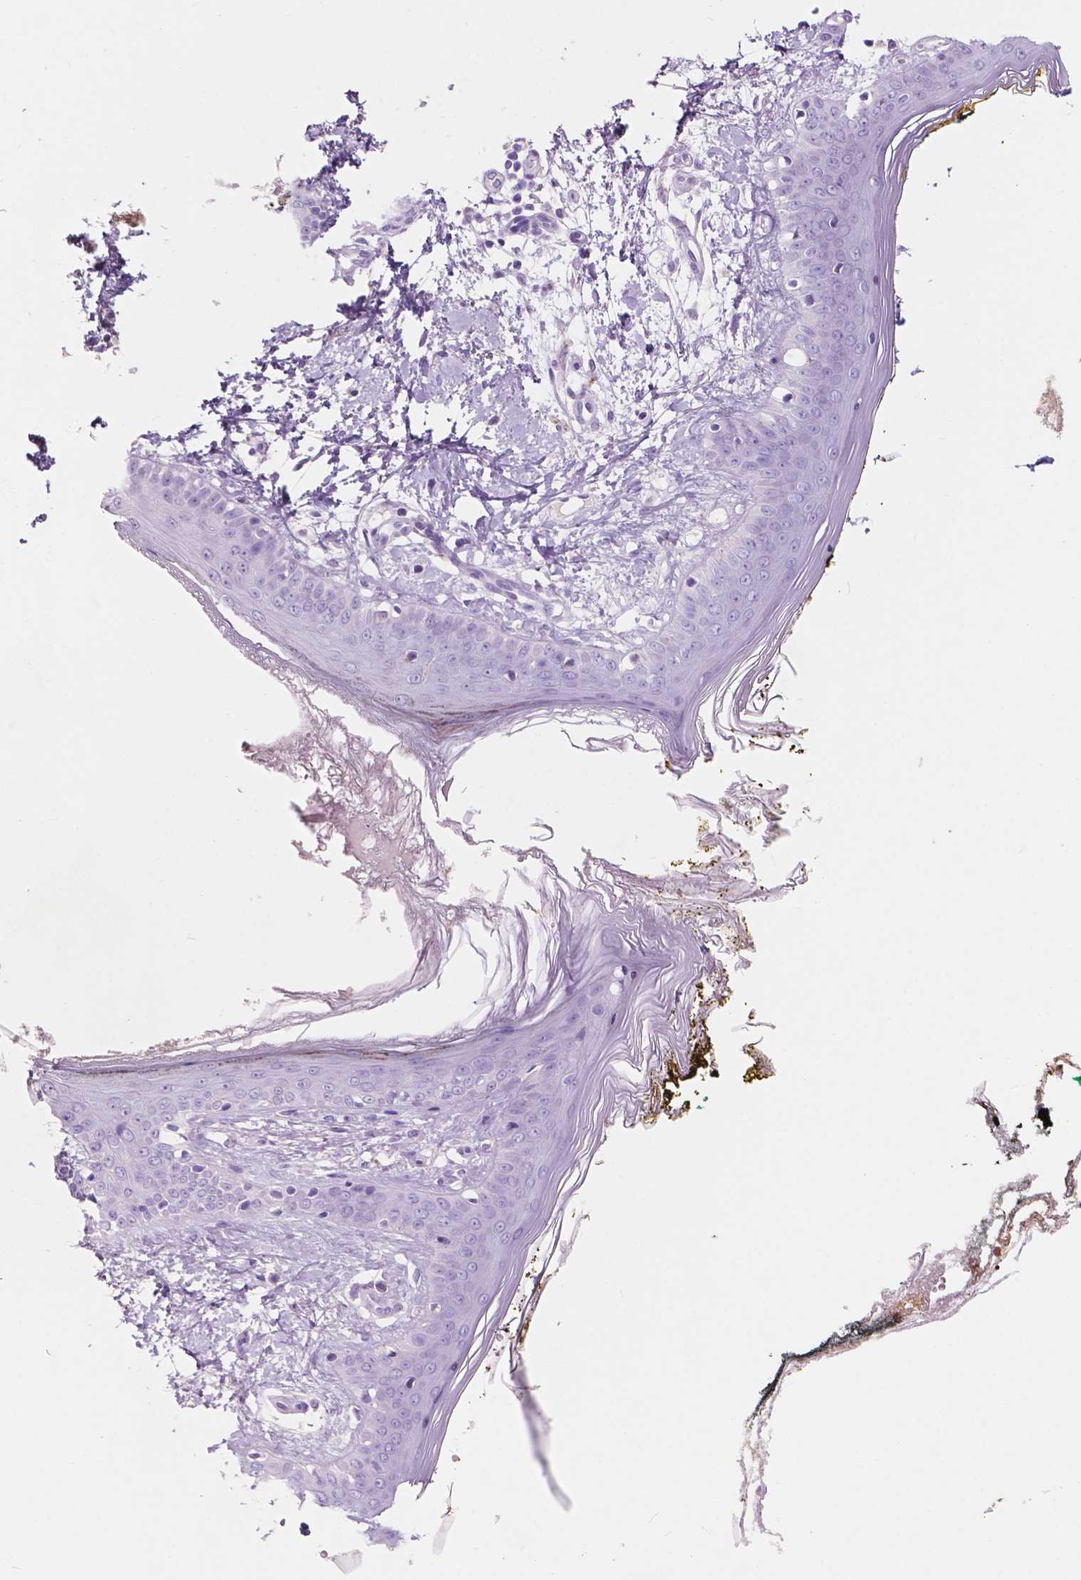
{"staining": {"intensity": "negative", "quantity": "none", "location": "none"}, "tissue": "skin", "cell_type": "Fibroblasts", "image_type": "normal", "snomed": [{"axis": "morphology", "description": "Normal tissue, NOS"}, {"axis": "topography", "description": "Skin"}], "caption": "A high-resolution image shows immunohistochemistry (IHC) staining of normal skin, which reveals no significant positivity in fibroblasts.", "gene": "CUZD1", "patient": {"sex": "female", "age": 34}}